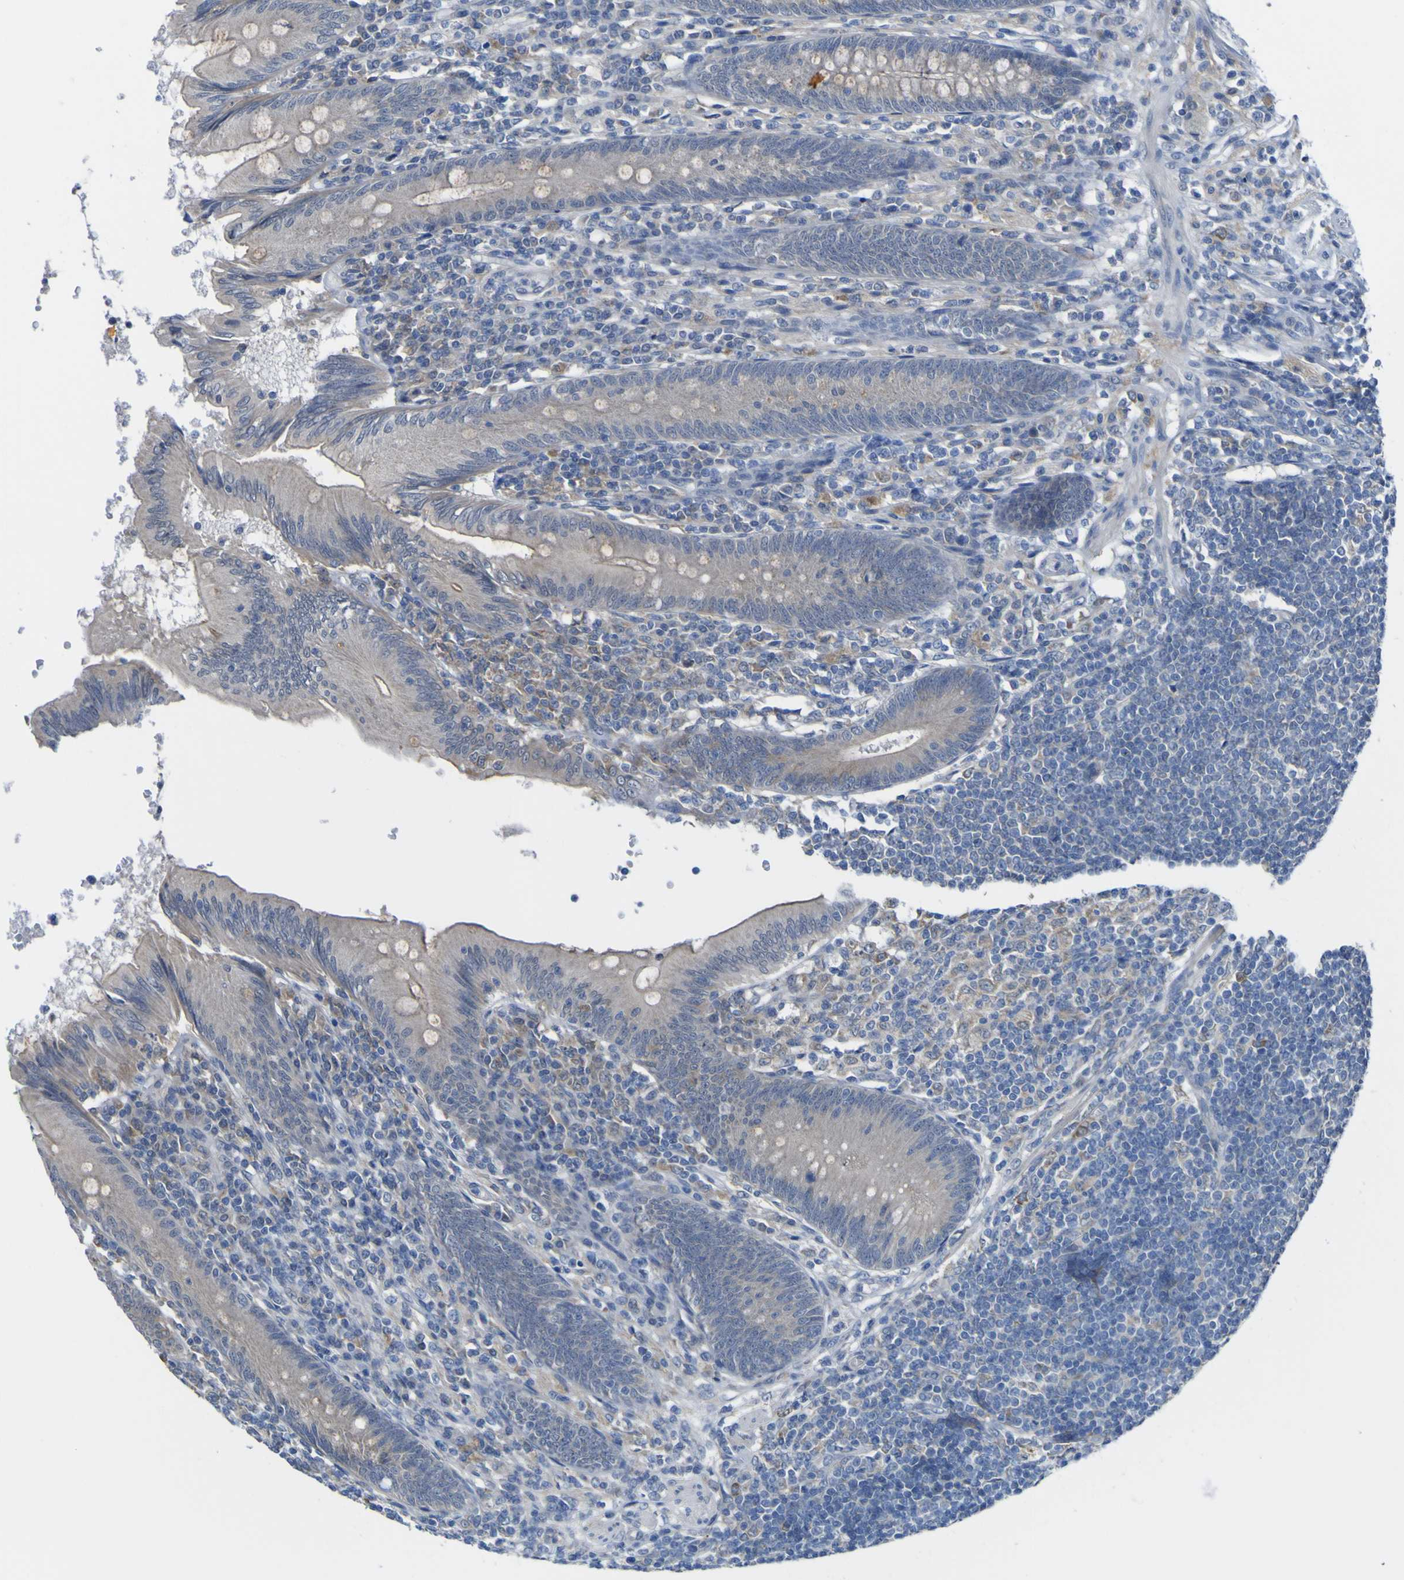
{"staining": {"intensity": "negative", "quantity": "none", "location": "none"}, "tissue": "appendix", "cell_type": "Glandular cells", "image_type": "normal", "snomed": [{"axis": "morphology", "description": "Normal tissue, NOS"}, {"axis": "morphology", "description": "Inflammation, NOS"}, {"axis": "topography", "description": "Appendix"}], "caption": "Glandular cells show no significant expression in normal appendix. The staining was performed using DAB to visualize the protein expression in brown, while the nuclei were stained in blue with hematoxylin (Magnification: 20x).", "gene": "TNFRSF11A", "patient": {"sex": "male", "age": 46}}